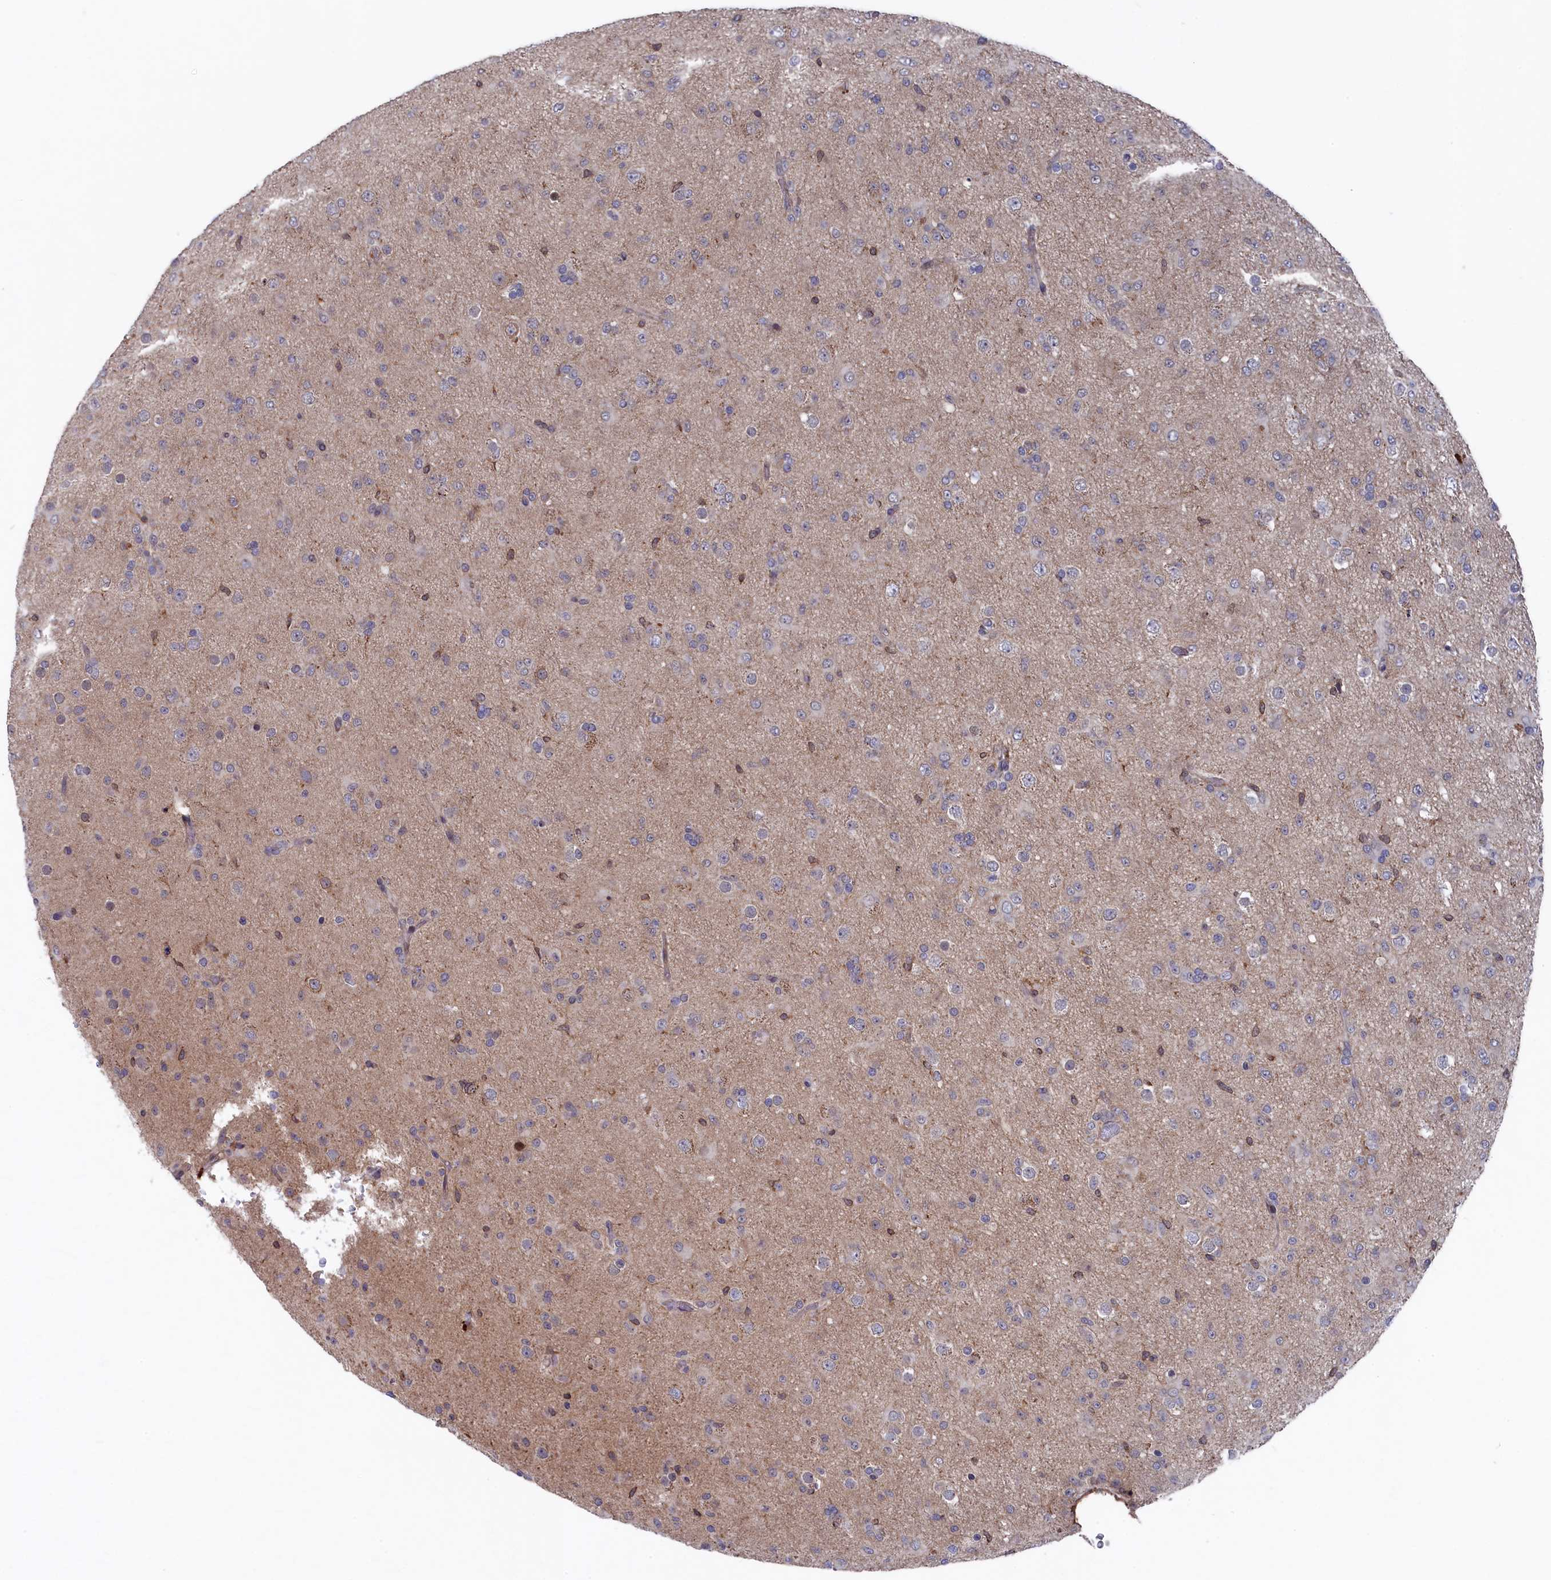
{"staining": {"intensity": "negative", "quantity": "none", "location": "none"}, "tissue": "glioma", "cell_type": "Tumor cells", "image_type": "cancer", "snomed": [{"axis": "morphology", "description": "Glioma, malignant, Low grade"}, {"axis": "topography", "description": "Brain"}], "caption": "Tumor cells show no significant staining in glioma.", "gene": "TMC5", "patient": {"sex": "male", "age": 65}}